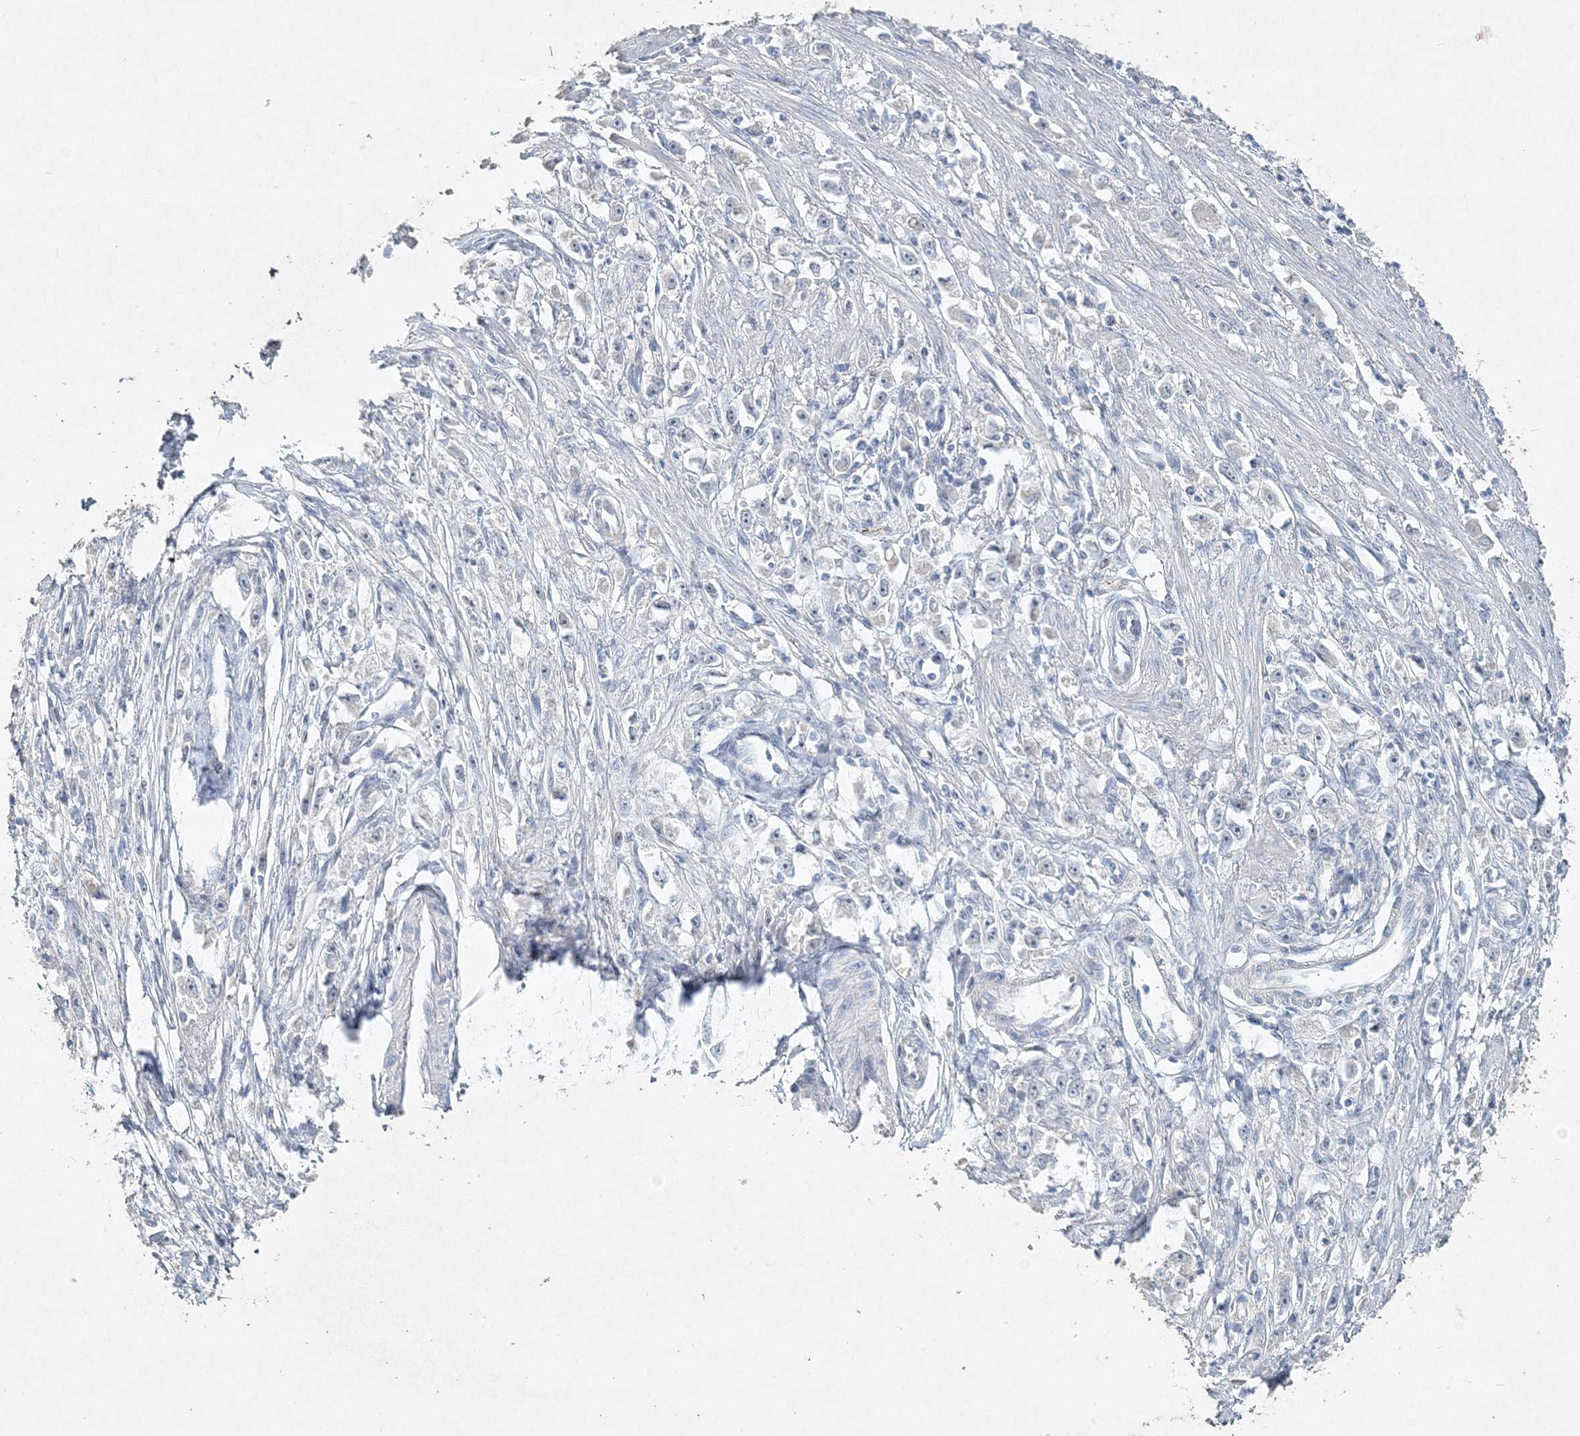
{"staining": {"intensity": "negative", "quantity": "none", "location": "none"}, "tissue": "stomach cancer", "cell_type": "Tumor cells", "image_type": "cancer", "snomed": [{"axis": "morphology", "description": "Adenocarcinoma, NOS"}, {"axis": "topography", "description": "Stomach"}], "caption": "An image of adenocarcinoma (stomach) stained for a protein displays no brown staining in tumor cells.", "gene": "DNAH5", "patient": {"sex": "female", "age": 59}}